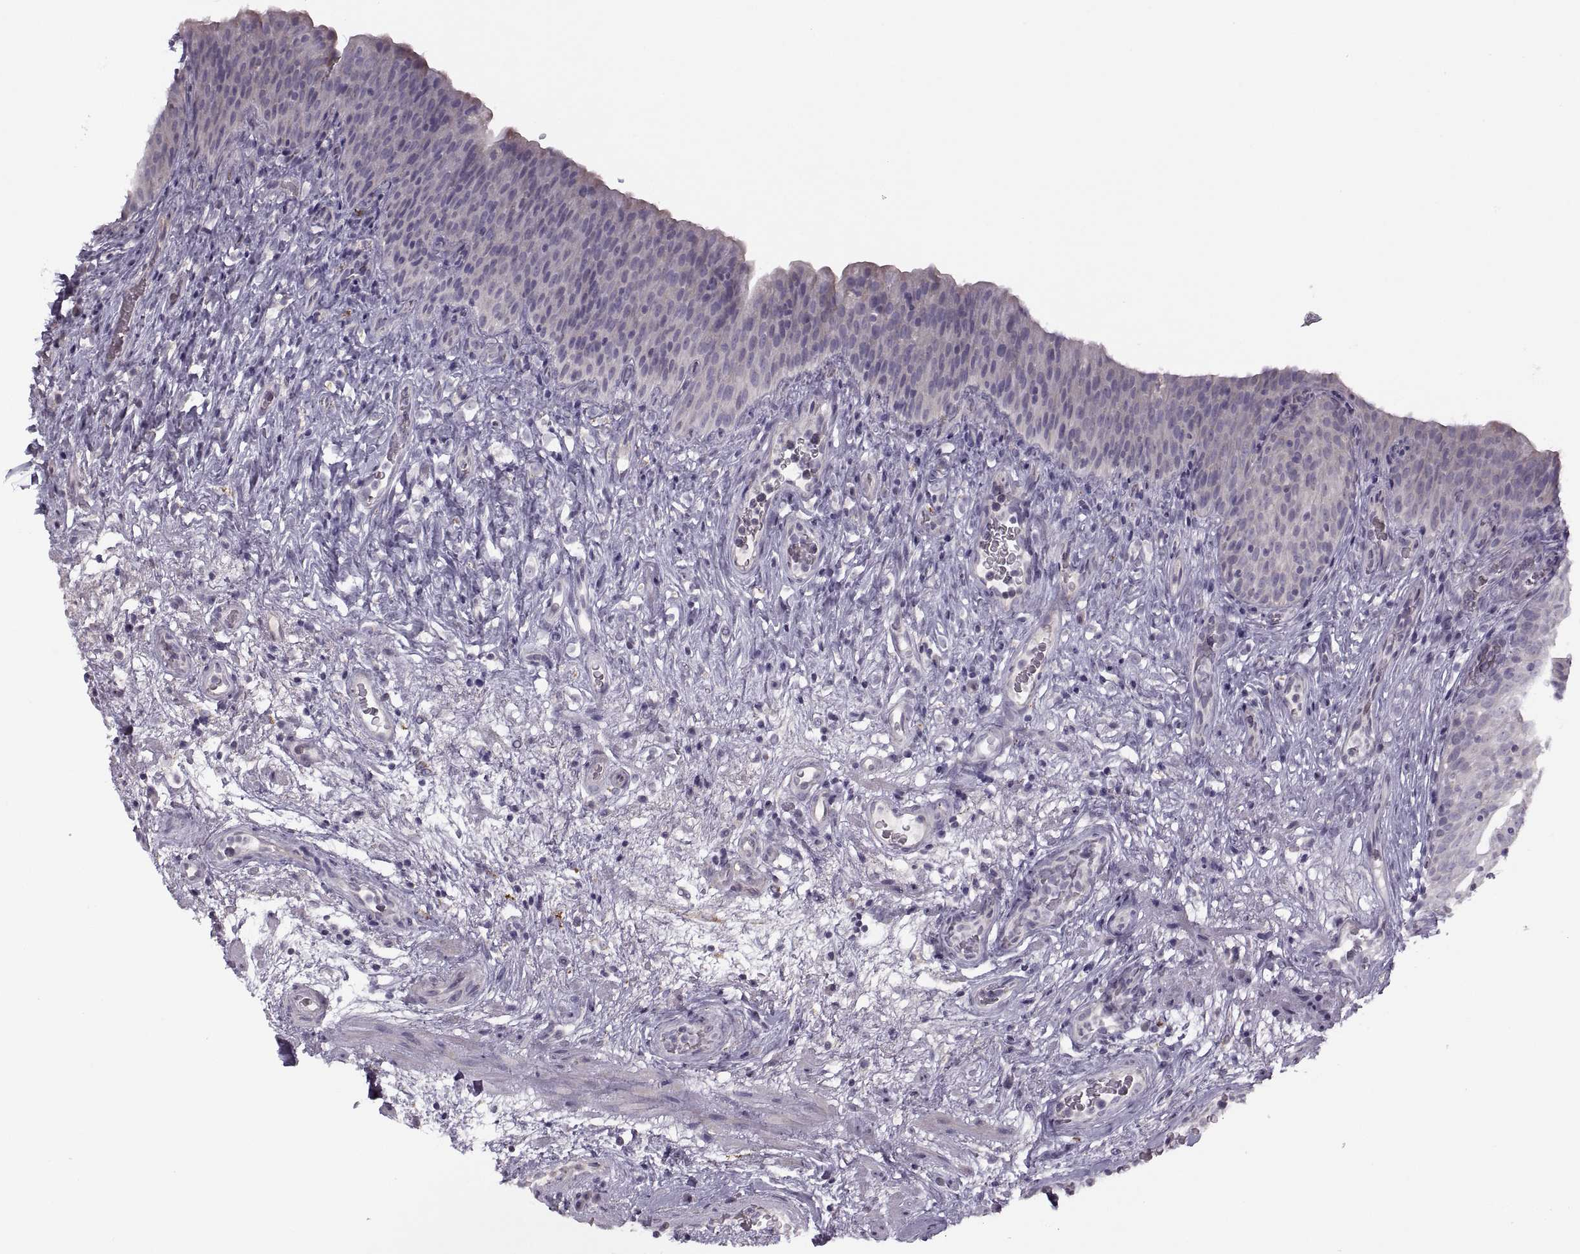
{"staining": {"intensity": "negative", "quantity": "none", "location": "none"}, "tissue": "urinary bladder", "cell_type": "Urothelial cells", "image_type": "normal", "snomed": [{"axis": "morphology", "description": "Normal tissue, NOS"}, {"axis": "topography", "description": "Urinary bladder"}], "caption": "DAB (3,3'-diaminobenzidine) immunohistochemical staining of unremarkable human urinary bladder reveals no significant positivity in urothelial cells.", "gene": "PIERCE1", "patient": {"sex": "male", "age": 76}}